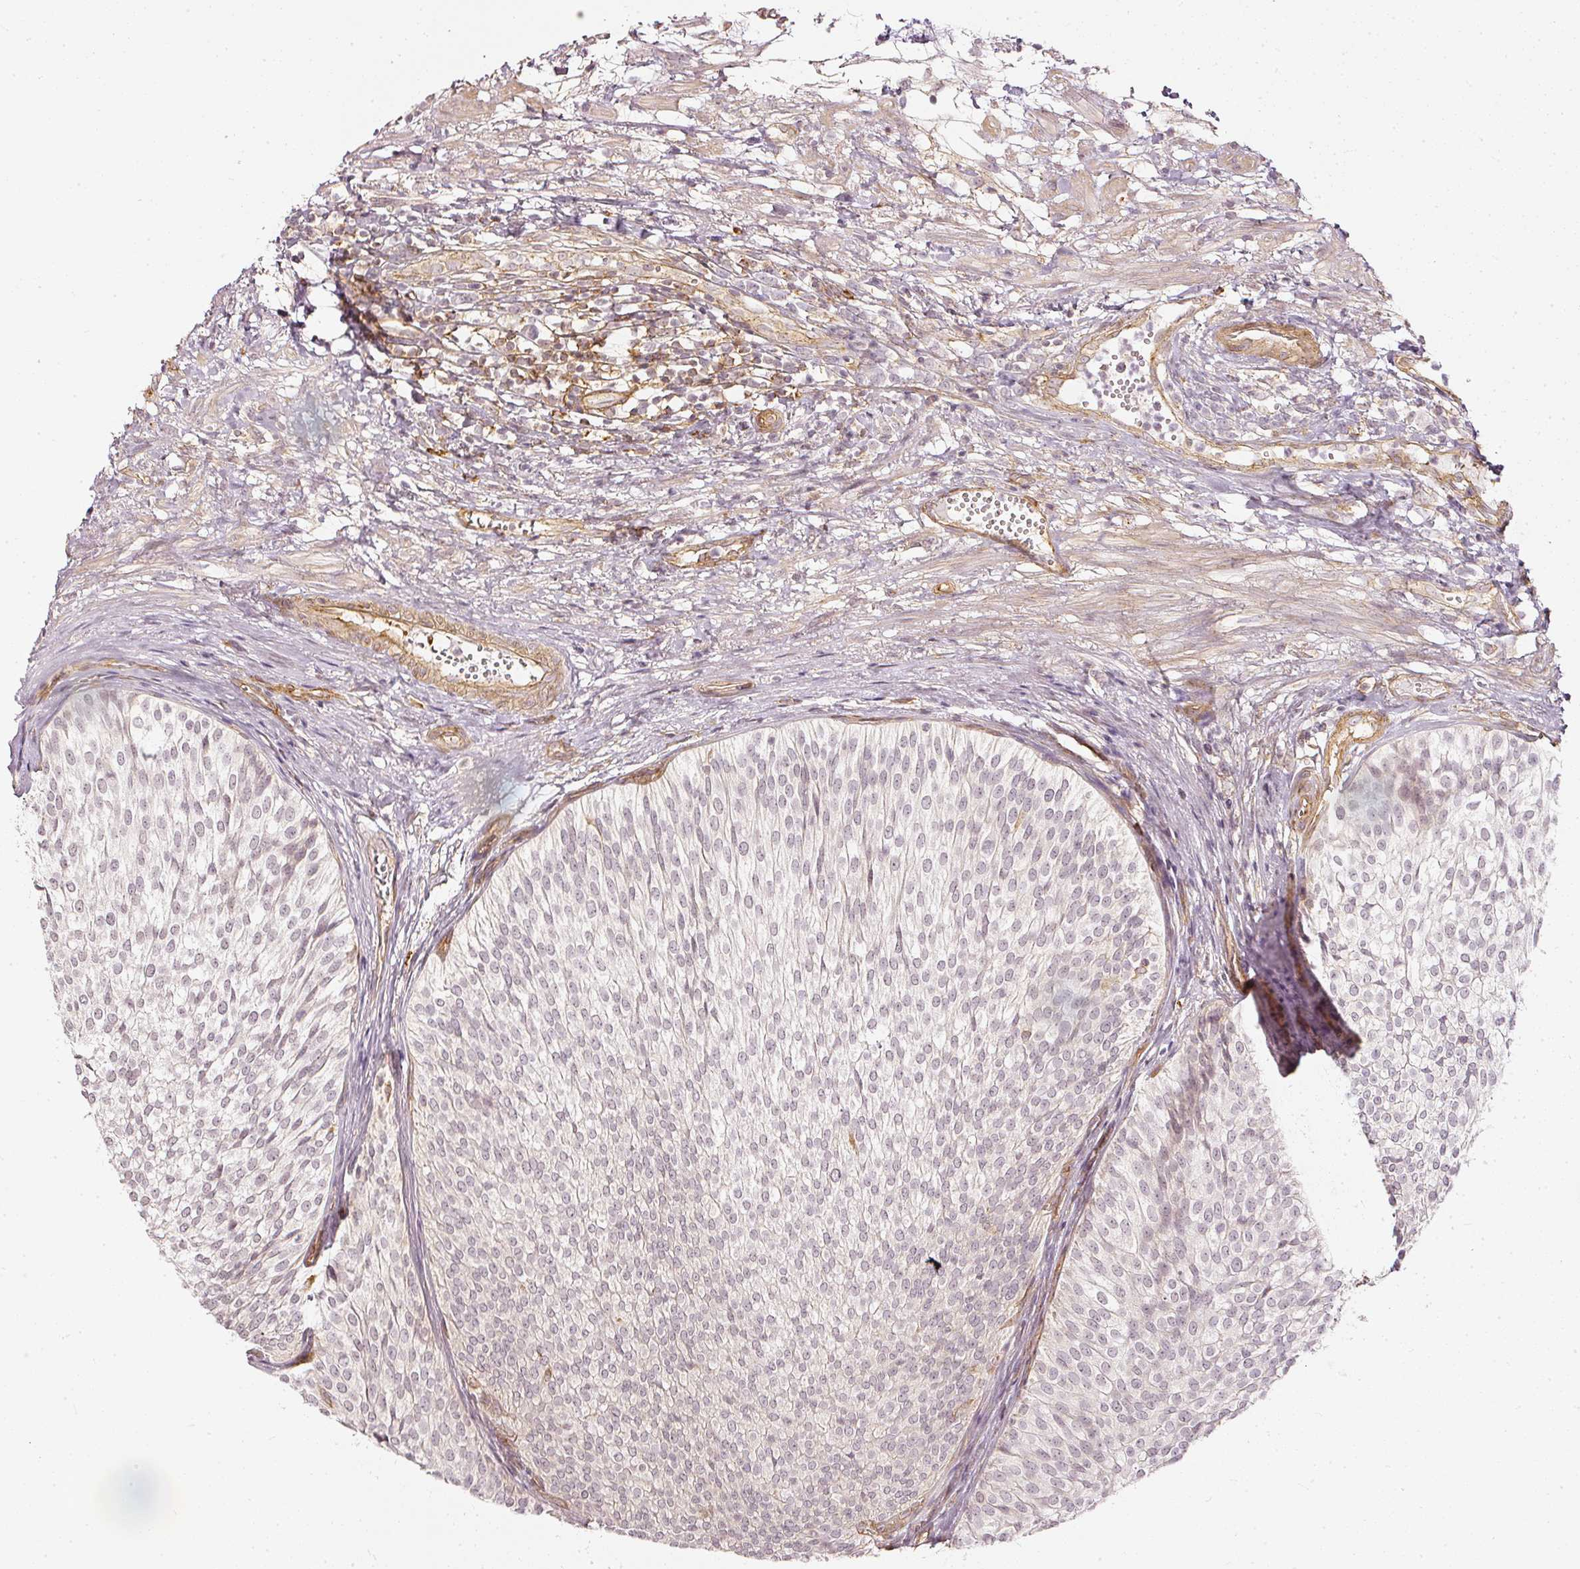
{"staining": {"intensity": "negative", "quantity": "none", "location": "none"}, "tissue": "urothelial cancer", "cell_type": "Tumor cells", "image_type": "cancer", "snomed": [{"axis": "morphology", "description": "Urothelial carcinoma, Low grade"}, {"axis": "topography", "description": "Urinary bladder"}], "caption": "Tumor cells are negative for protein expression in human urothelial carcinoma (low-grade). The staining was performed using DAB (3,3'-diaminobenzidine) to visualize the protein expression in brown, while the nuclei were stained in blue with hematoxylin (Magnification: 20x).", "gene": "DRD2", "patient": {"sex": "male", "age": 91}}